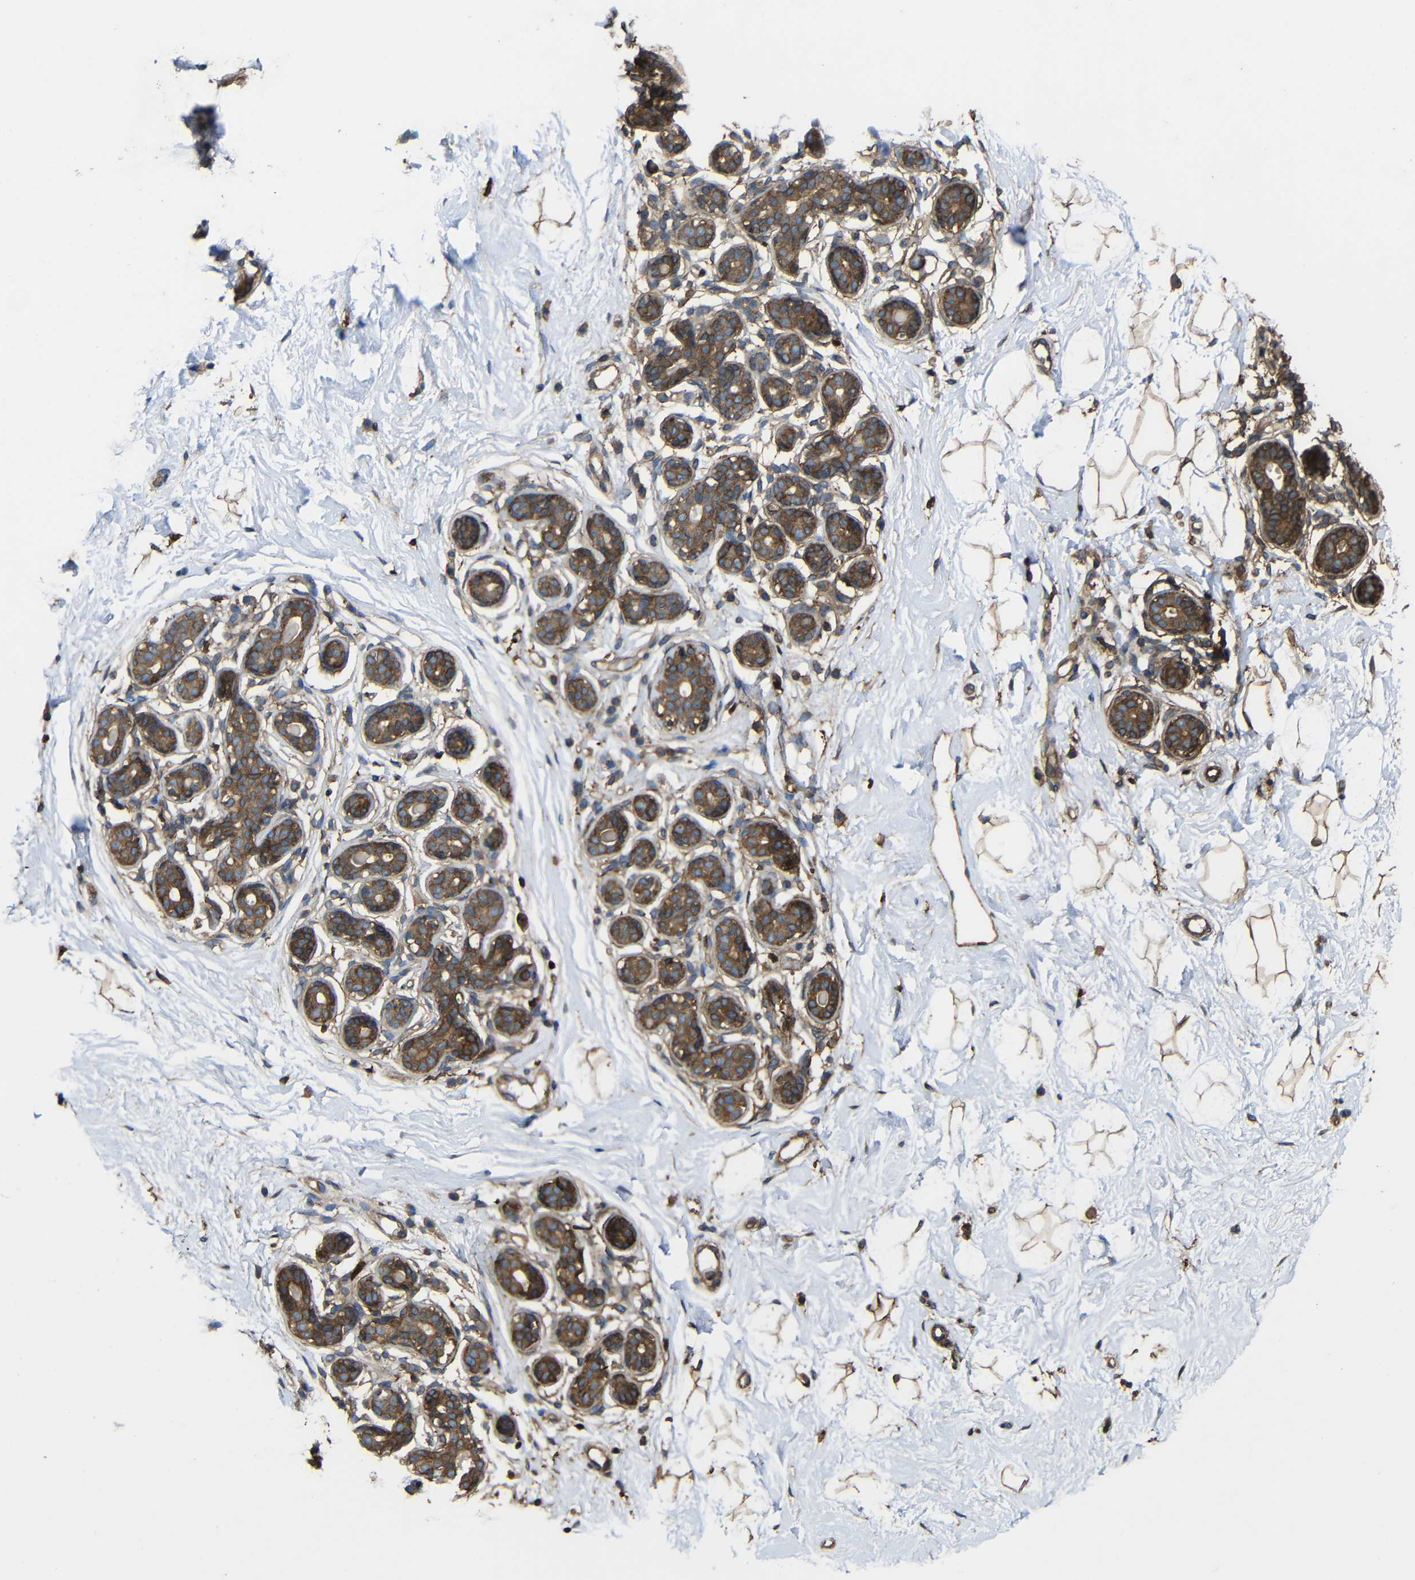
{"staining": {"intensity": "moderate", "quantity": ">75%", "location": "cytoplasmic/membranous"}, "tissue": "breast", "cell_type": "Adipocytes", "image_type": "normal", "snomed": [{"axis": "morphology", "description": "Normal tissue, NOS"}, {"axis": "topography", "description": "Breast"}], "caption": "The micrograph exhibits staining of benign breast, revealing moderate cytoplasmic/membranous protein staining (brown color) within adipocytes. Immunohistochemistry (ihc) stains the protein in brown and the nuclei are stained blue.", "gene": "TREM2", "patient": {"sex": "female", "age": 23}}